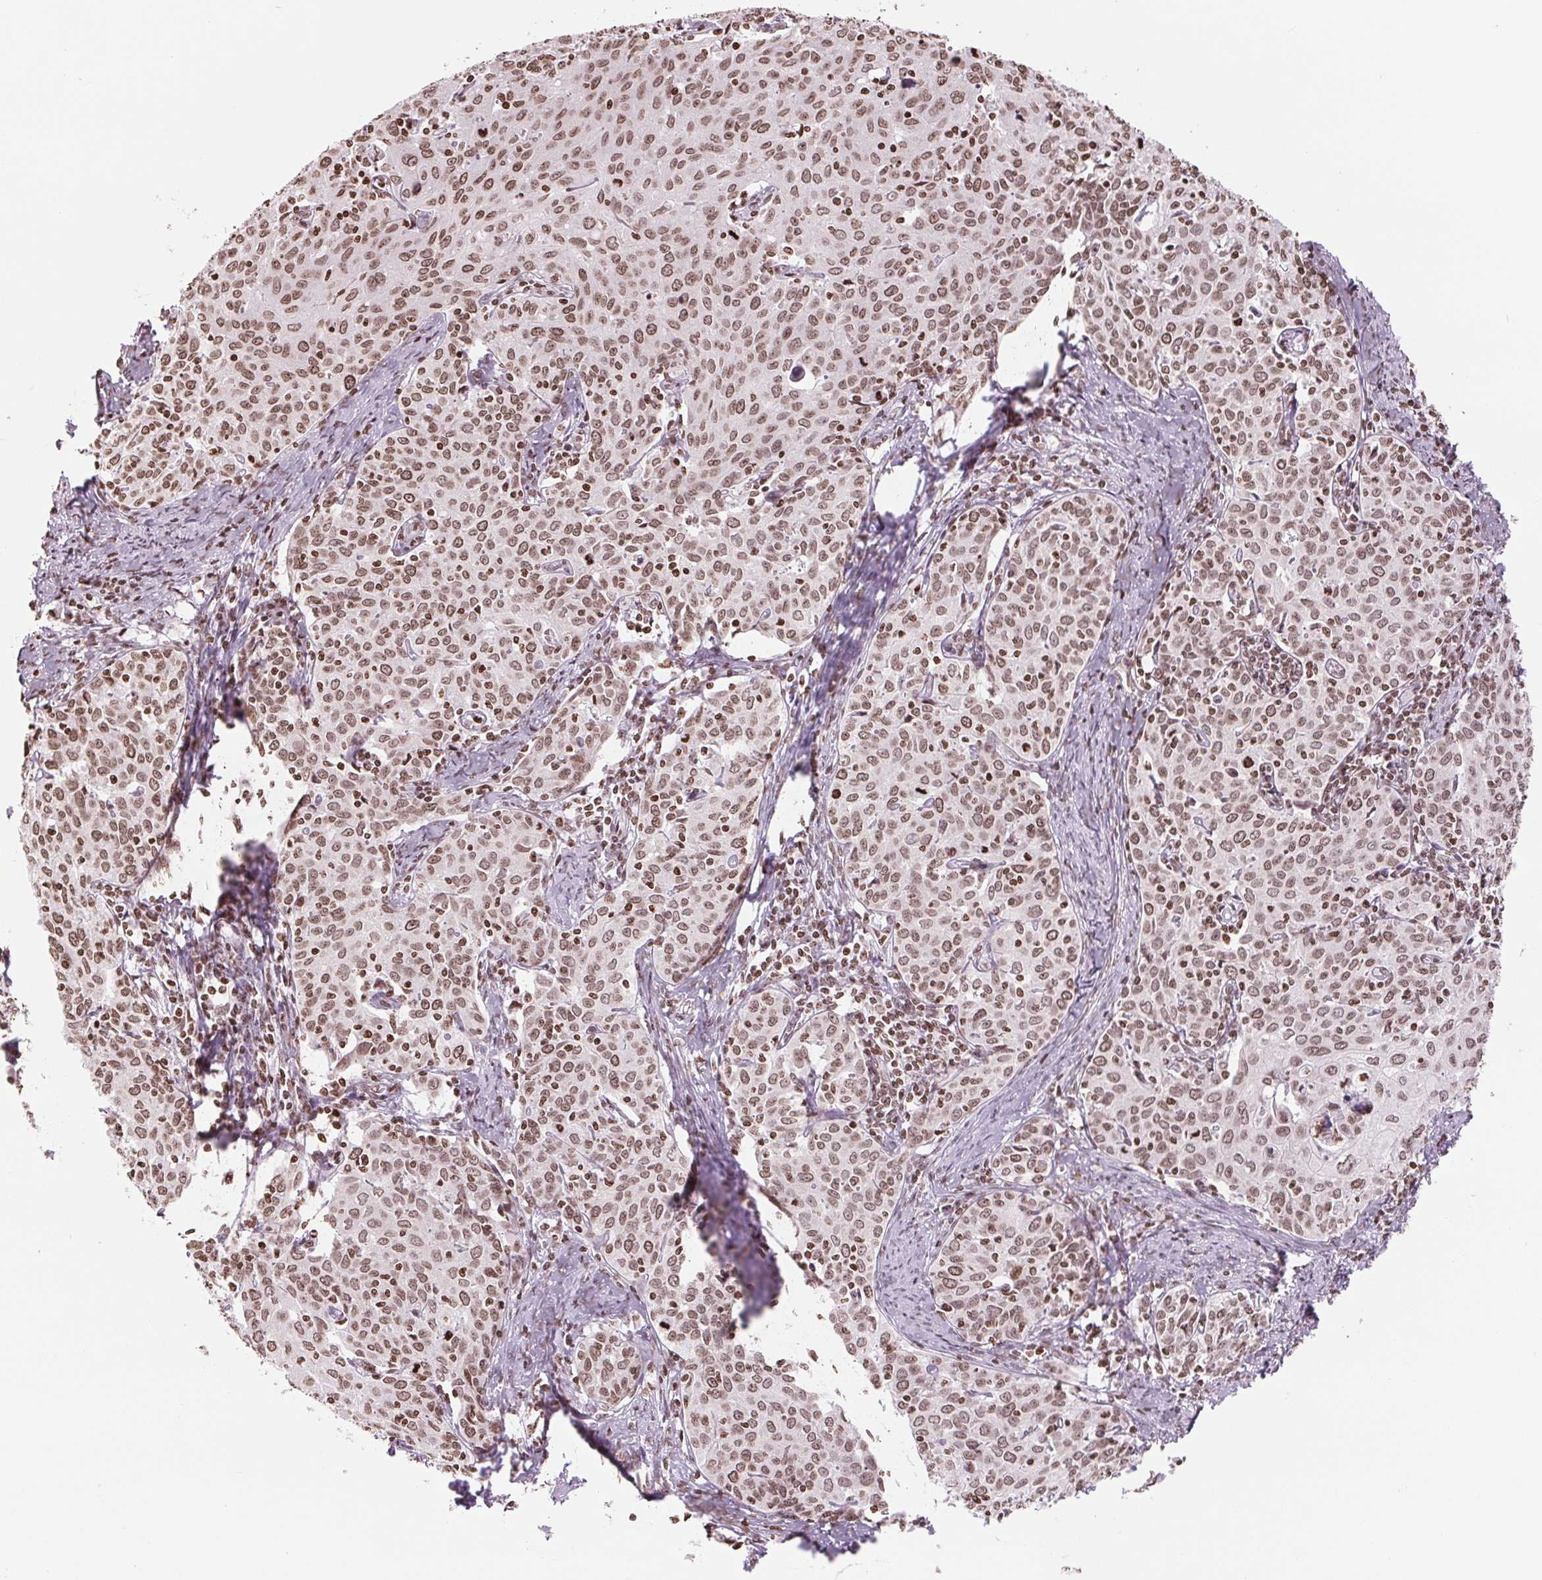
{"staining": {"intensity": "moderate", "quantity": ">75%", "location": "cytoplasmic/membranous,nuclear"}, "tissue": "cervical cancer", "cell_type": "Tumor cells", "image_type": "cancer", "snomed": [{"axis": "morphology", "description": "Squamous cell carcinoma, NOS"}, {"axis": "topography", "description": "Cervix"}], "caption": "This image exhibits immunohistochemistry (IHC) staining of human cervical squamous cell carcinoma, with medium moderate cytoplasmic/membranous and nuclear staining in about >75% of tumor cells.", "gene": "SMIM12", "patient": {"sex": "female", "age": 62}}